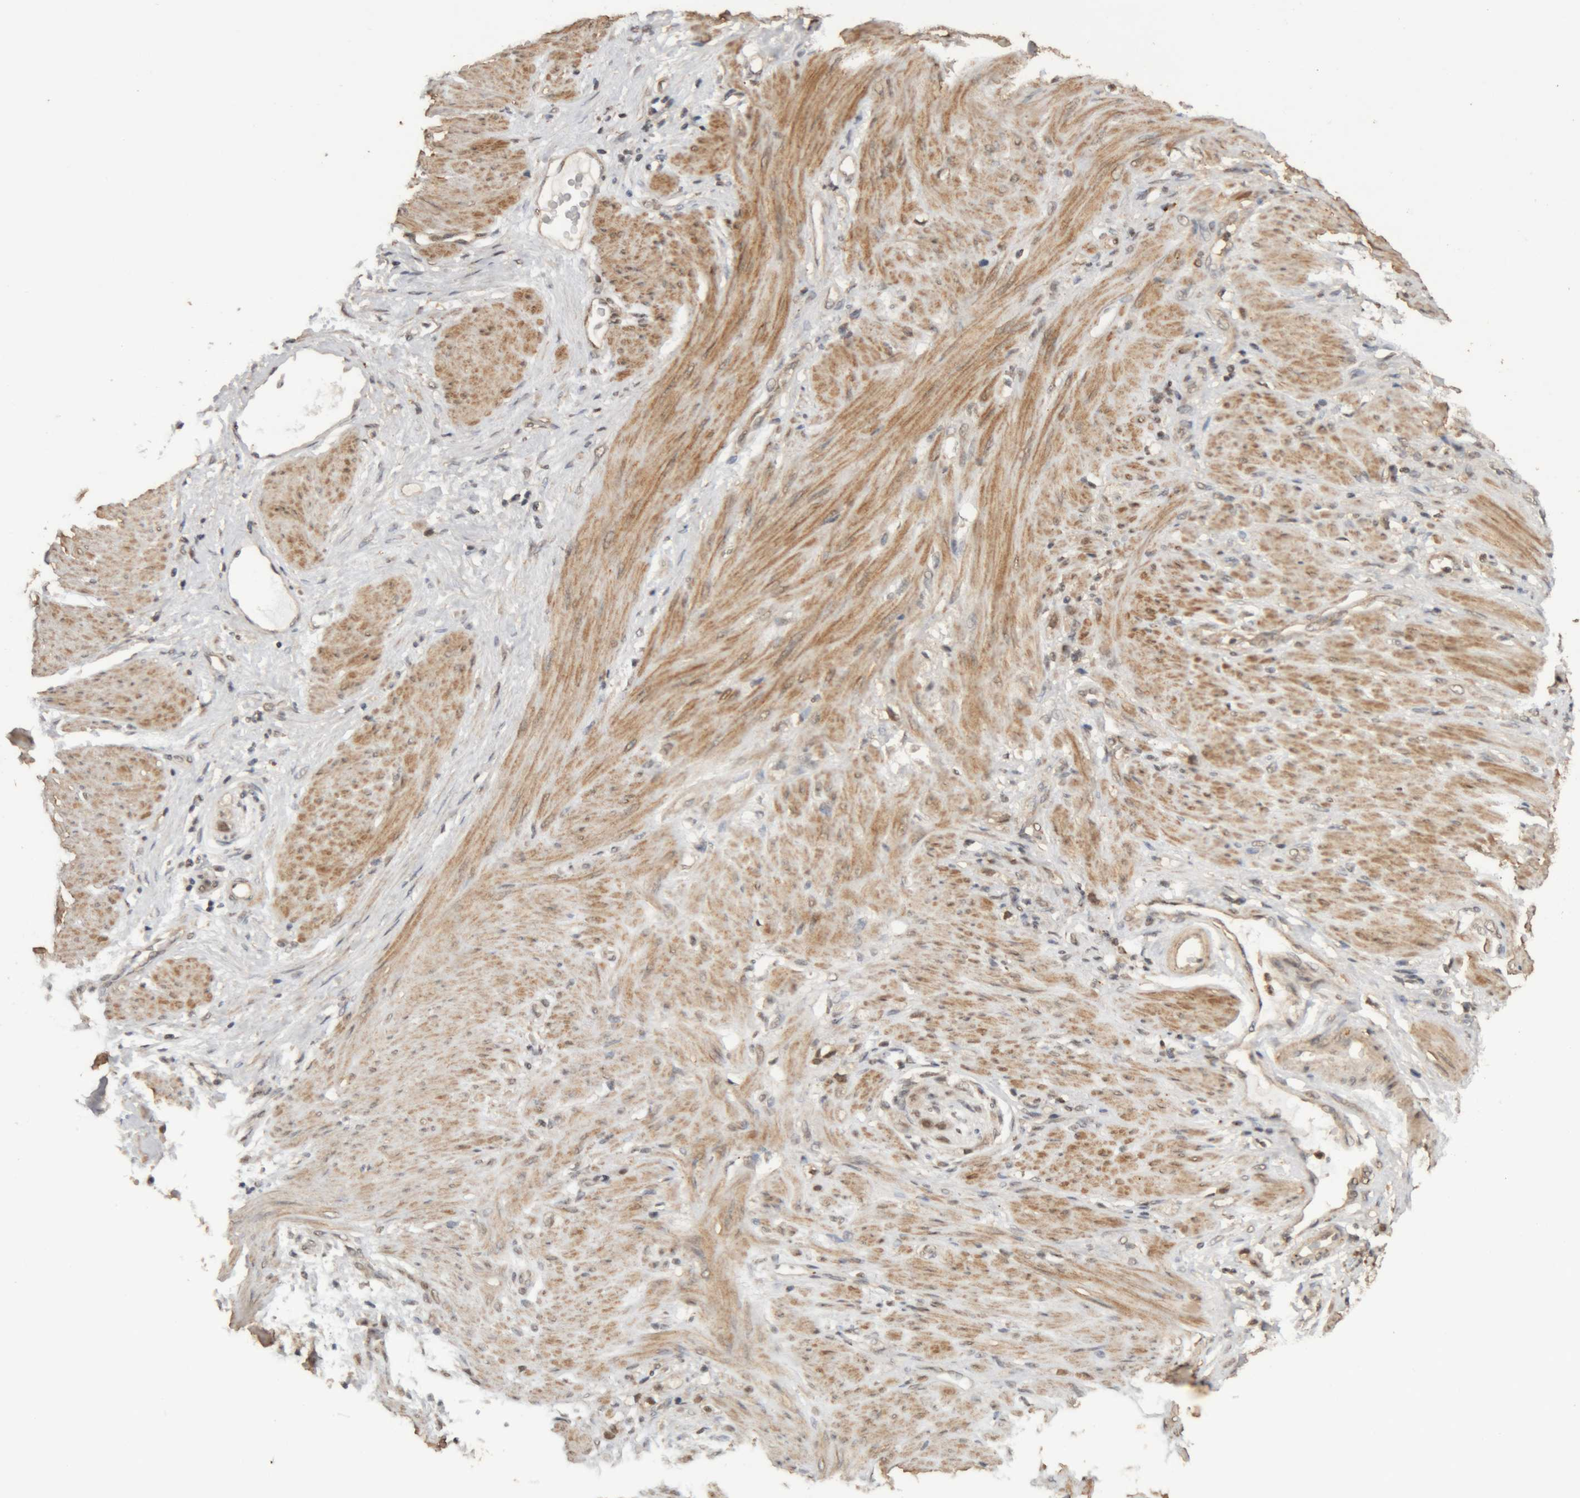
{"staining": {"intensity": "weak", "quantity": "25%-75%", "location": "nuclear"}, "tissue": "stomach cancer", "cell_type": "Tumor cells", "image_type": "cancer", "snomed": [{"axis": "morphology", "description": "Adenocarcinoma, NOS"}, {"axis": "topography", "description": "Stomach"}], "caption": "The micrograph exhibits immunohistochemical staining of stomach adenocarcinoma. There is weak nuclear staining is seen in about 25%-75% of tumor cells.", "gene": "KEAP1", "patient": {"sex": "male", "age": 82}}